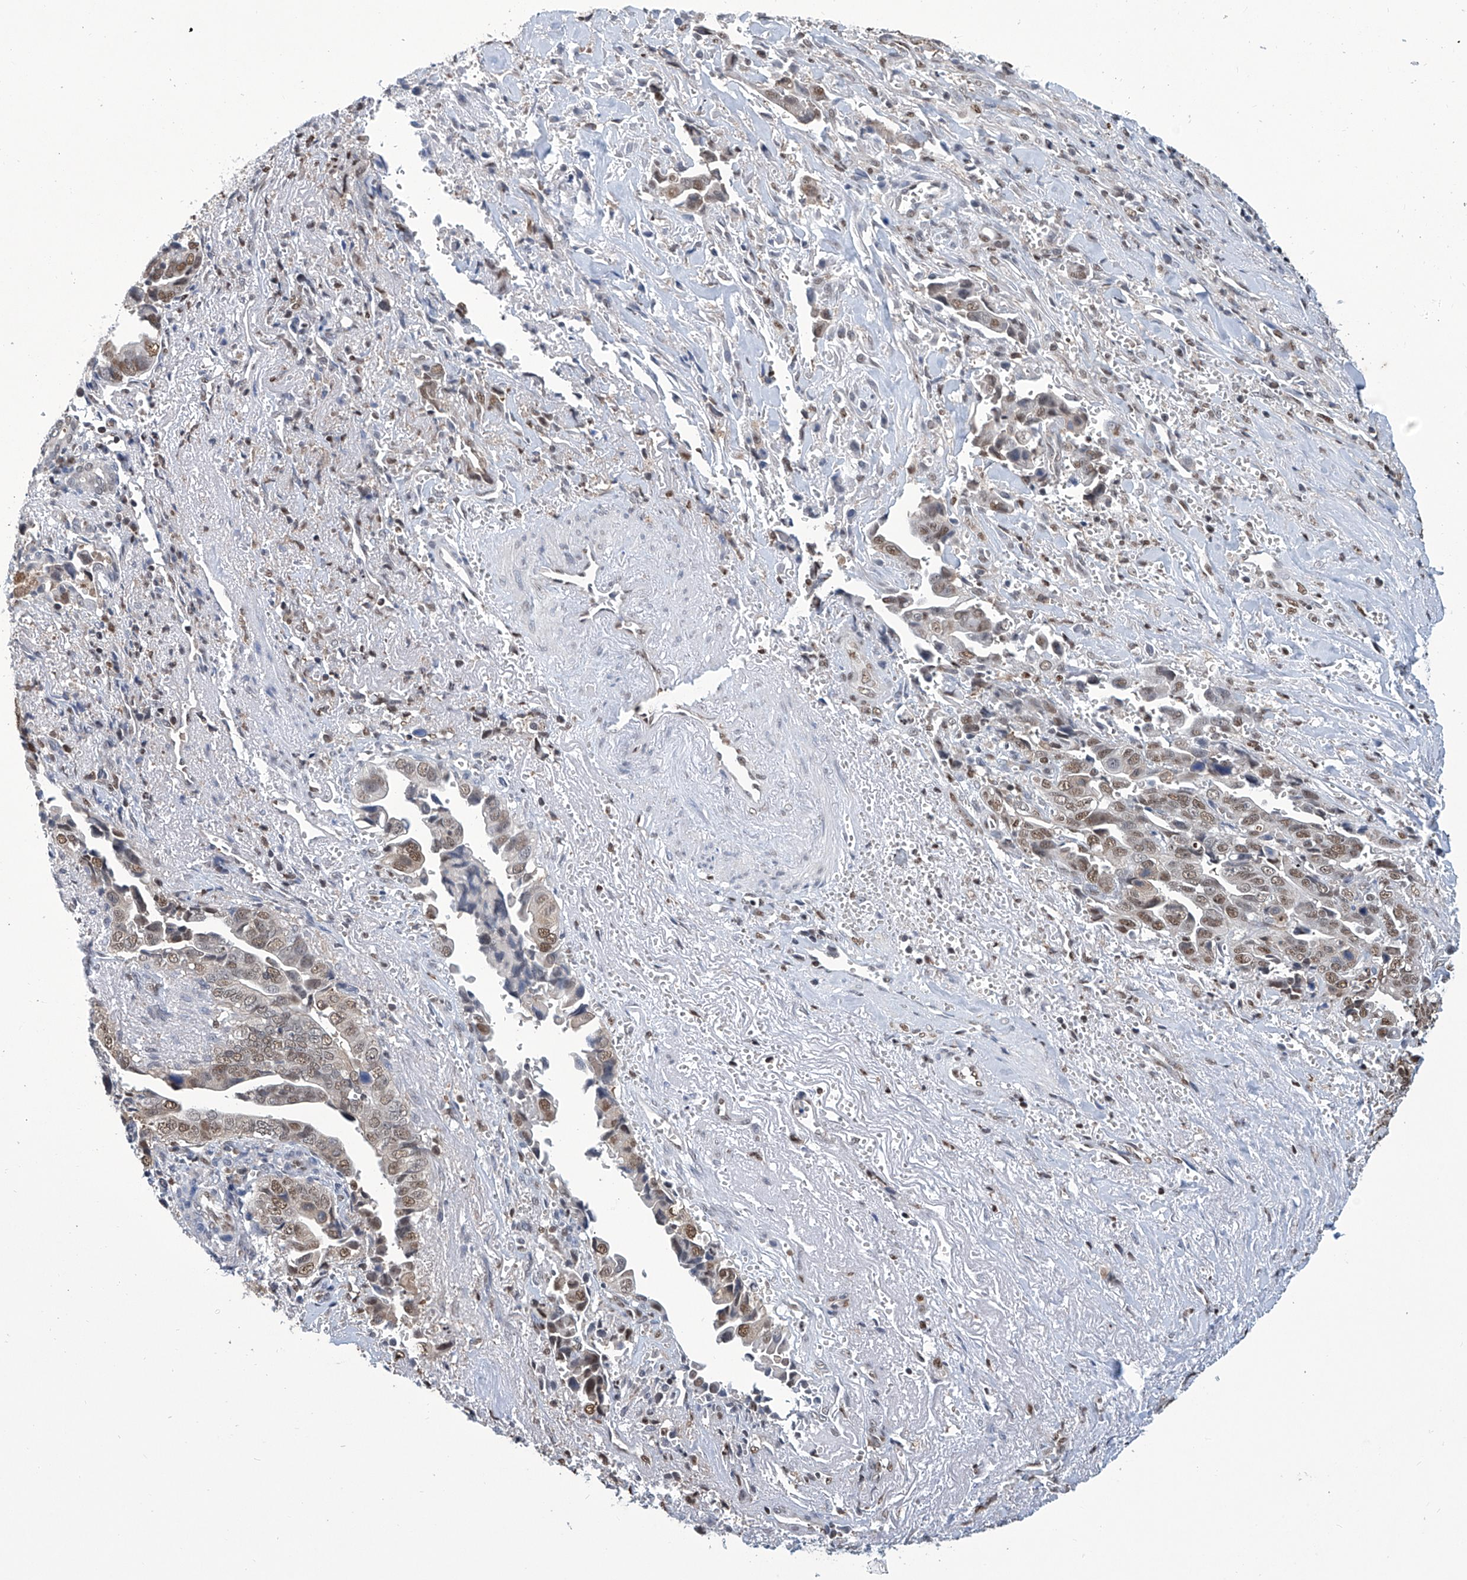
{"staining": {"intensity": "weak", "quantity": ">75%", "location": "nuclear"}, "tissue": "liver cancer", "cell_type": "Tumor cells", "image_type": "cancer", "snomed": [{"axis": "morphology", "description": "Cholangiocarcinoma"}, {"axis": "topography", "description": "Liver"}], "caption": "Cholangiocarcinoma (liver) stained with immunohistochemistry (IHC) displays weak nuclear expression in approximately >75% of tumor cells. Using DAB (brown) and hematoxylin (blue) stains, captured at high magnification using brightfield microscopy.", "gene": "SREBF2", "patient": {"sex": "female", "age": 79}}